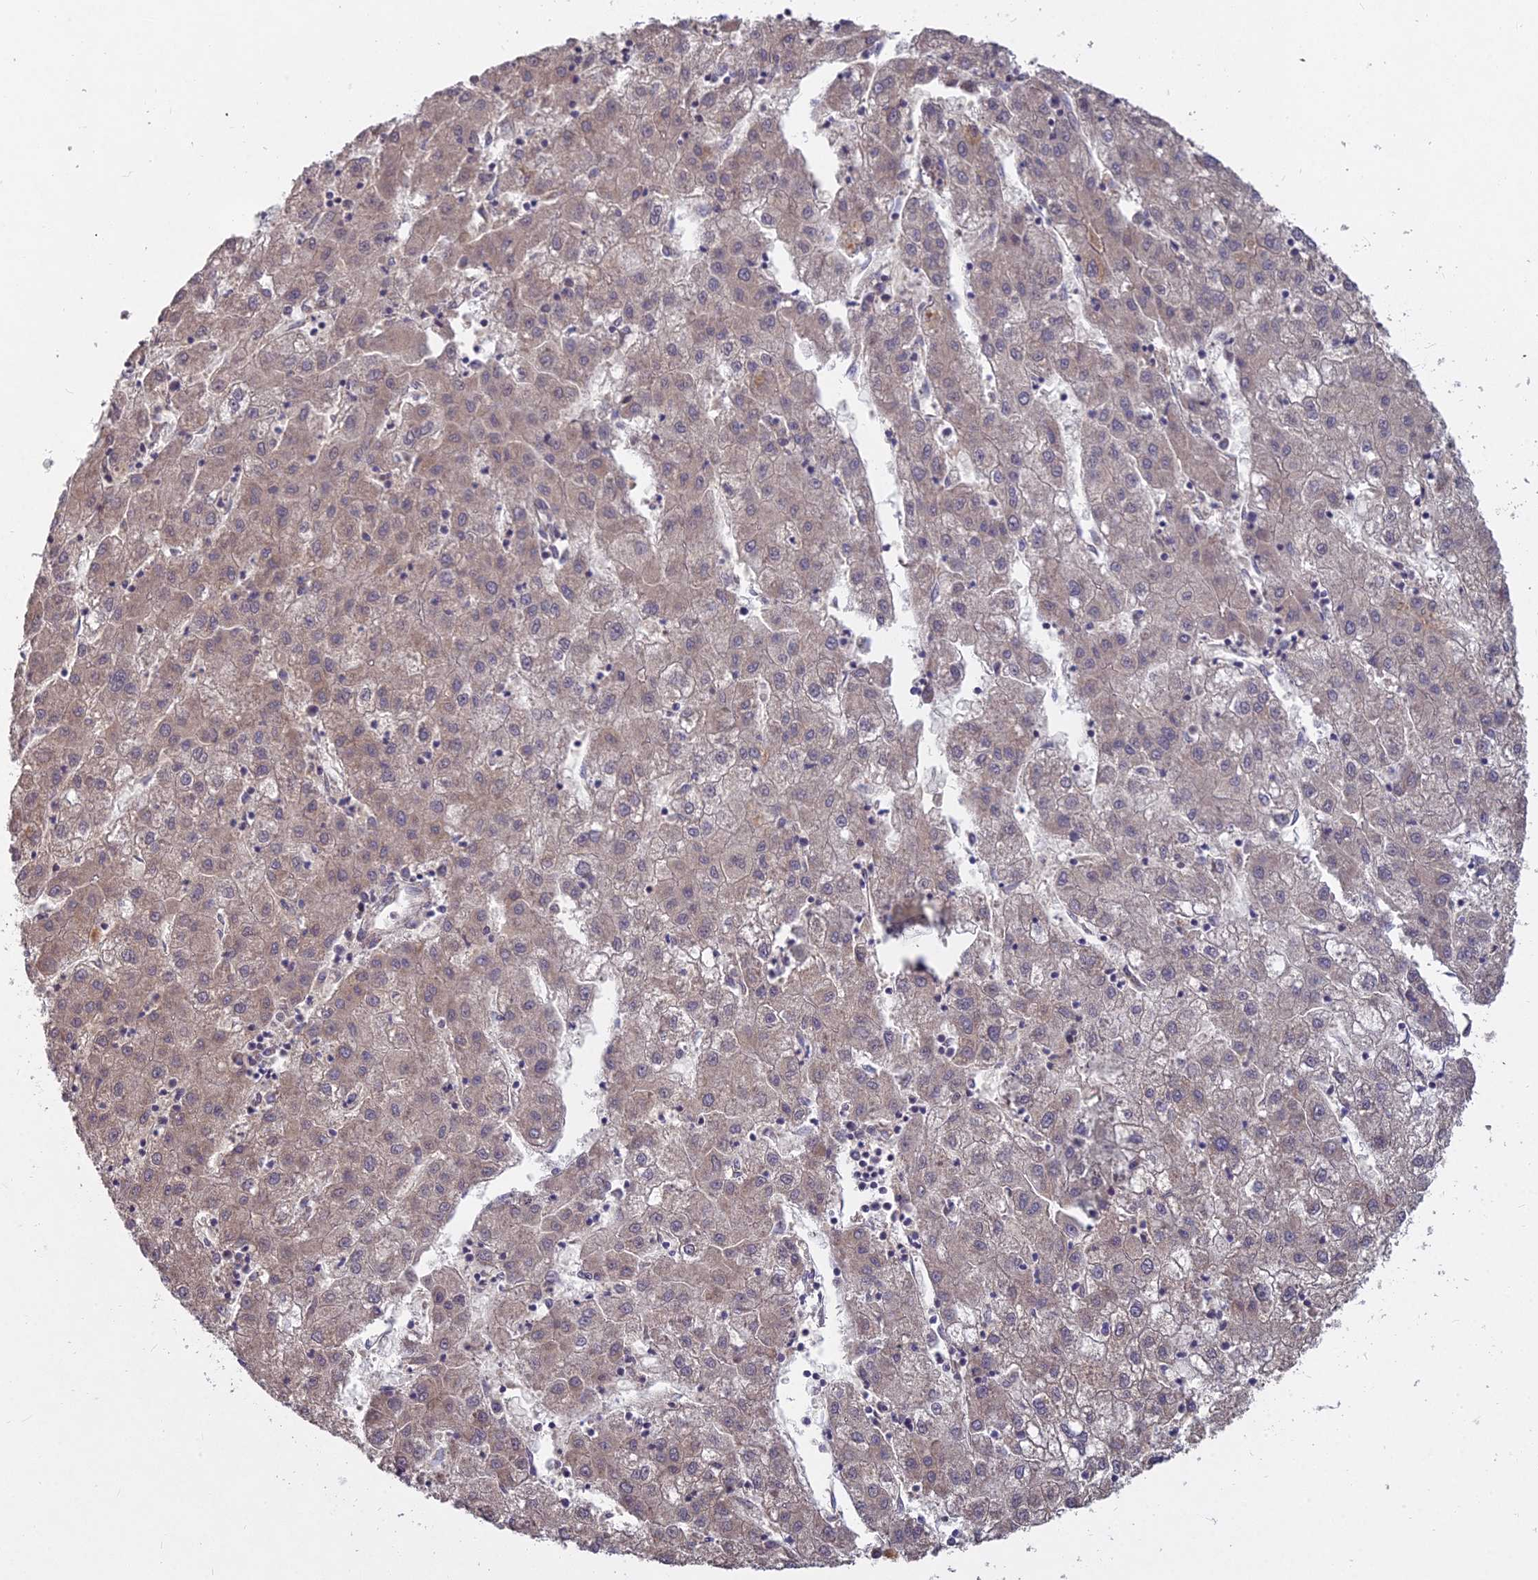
{"staining": {"intensity": "moderate", "quantity": ">75%", "location": "cytoplasmic/membranous"}, "tissue": "liver cancer", "cell_type": "Tumor cells", "image_type": "cancer", "snomed": [{"axis": "morphology", "description": "Carcinoma, Hepatocellular, NOS"}, {"axis": "topography", "description": "Liver"}], "caption": "Immunohistochemistry (IHC) (DAB) staining of liver hepatocellular carcinoma exhibits moderate cytoplasmic/membranous protein expression in about >75% of tumor cells. (IHC, brightfield microscopy, high magnification).", "gene": "MICU2", "patient": {"sex": "male", "age": 72}}